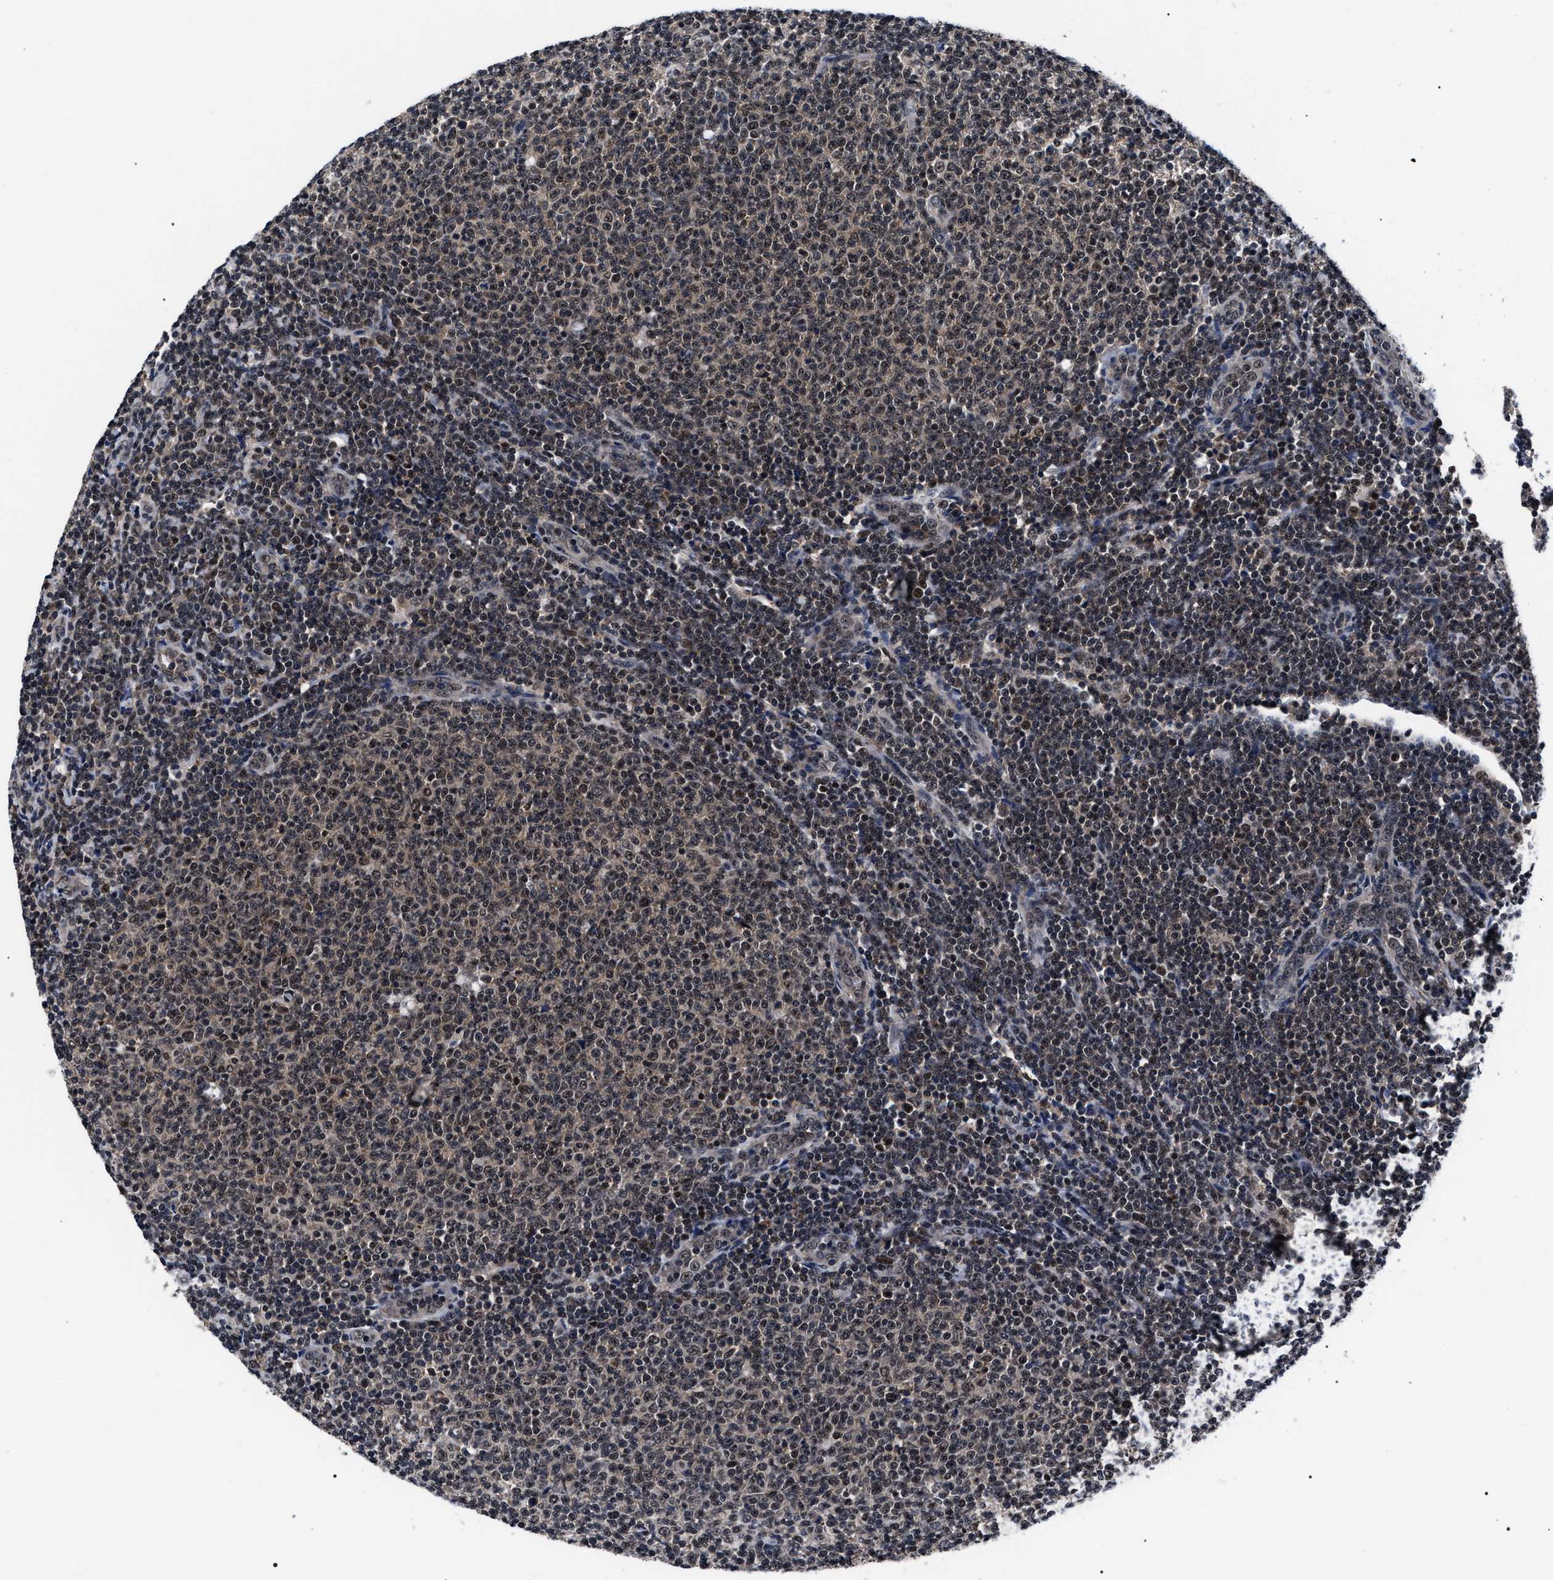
{"staining": {"intensity": "weak", "quantity": ">75%", "location": "cytoplasmic/membranous,nuclear"}, "tissue": "lymphoma", "cell_type": "Tumor cells", "image_type": "cancer", "snomed": [{"axis": "morphology", "description": "Malignant lymphoma, non-Hodgkin's type, Low grade"}, {"axis": "topography", "description": "Lymph node"}], "caption": "DAB immunohistochemical staining of human lymphoma exhibits weak cytoplasmic/membranous and nuclear protein expression in approximately >75% of tumor cells.", "gene": "CSNK2A1", "patient": {"sex": "male", "age": 66}}